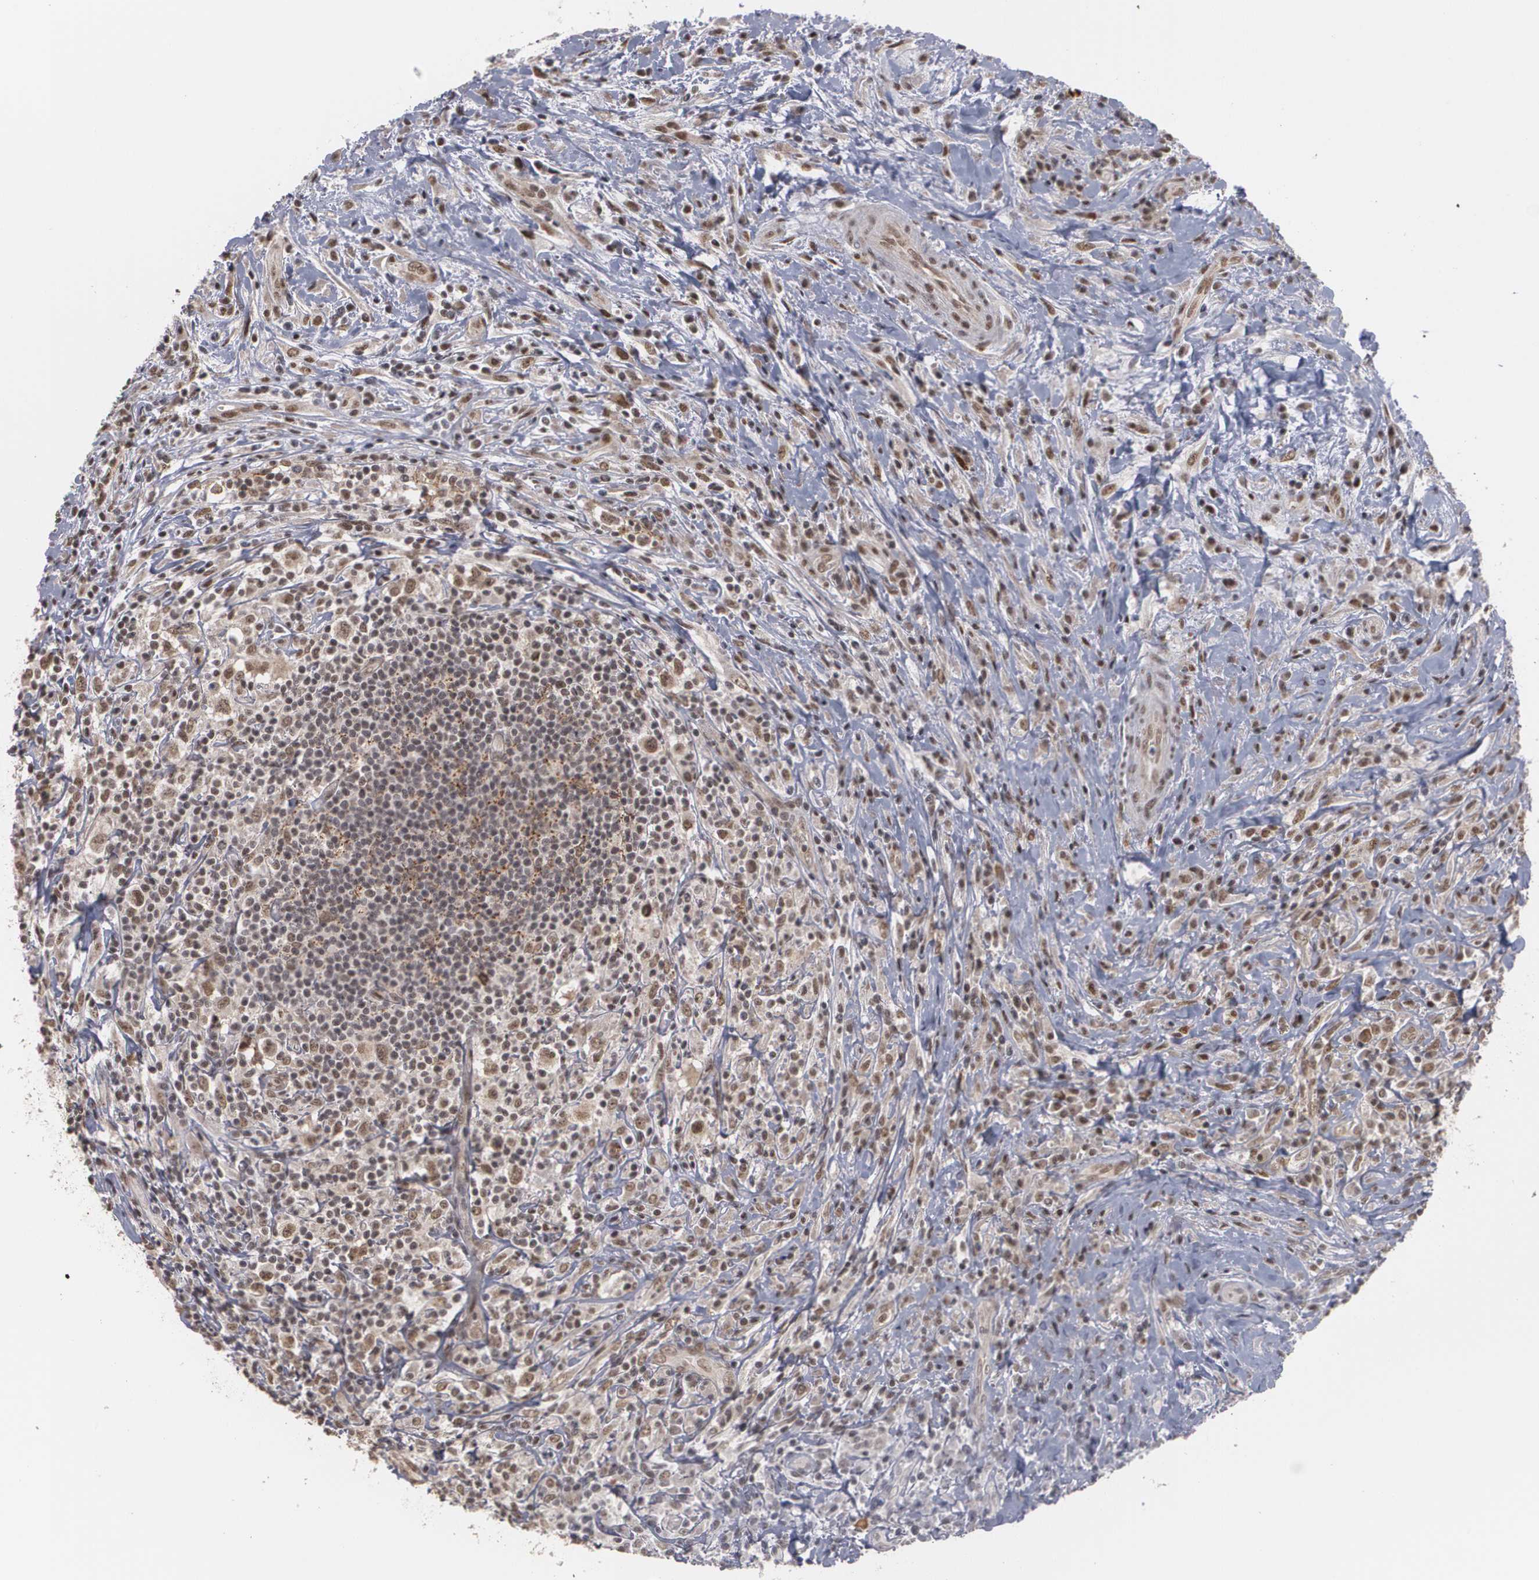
{"staining": {"intensity": "weak", "quantity": ">75%", "location": "nuclear"}, "tissue": "lymphoma", "cell_type": "Tumor cells", "image_type": "cancer", "snomed": [{"axis": "morphology", "description": "Hodgkin's disease, NOS"}, {"axis": "topography", "description": "Lymph node"}], "caption": "A low amount of weak nuclear expression is seen in about >75% of tumor cells in lymphoma tissue.", "gene": "ZNF75A", "patient": {"sex": "female", "age": 25}}